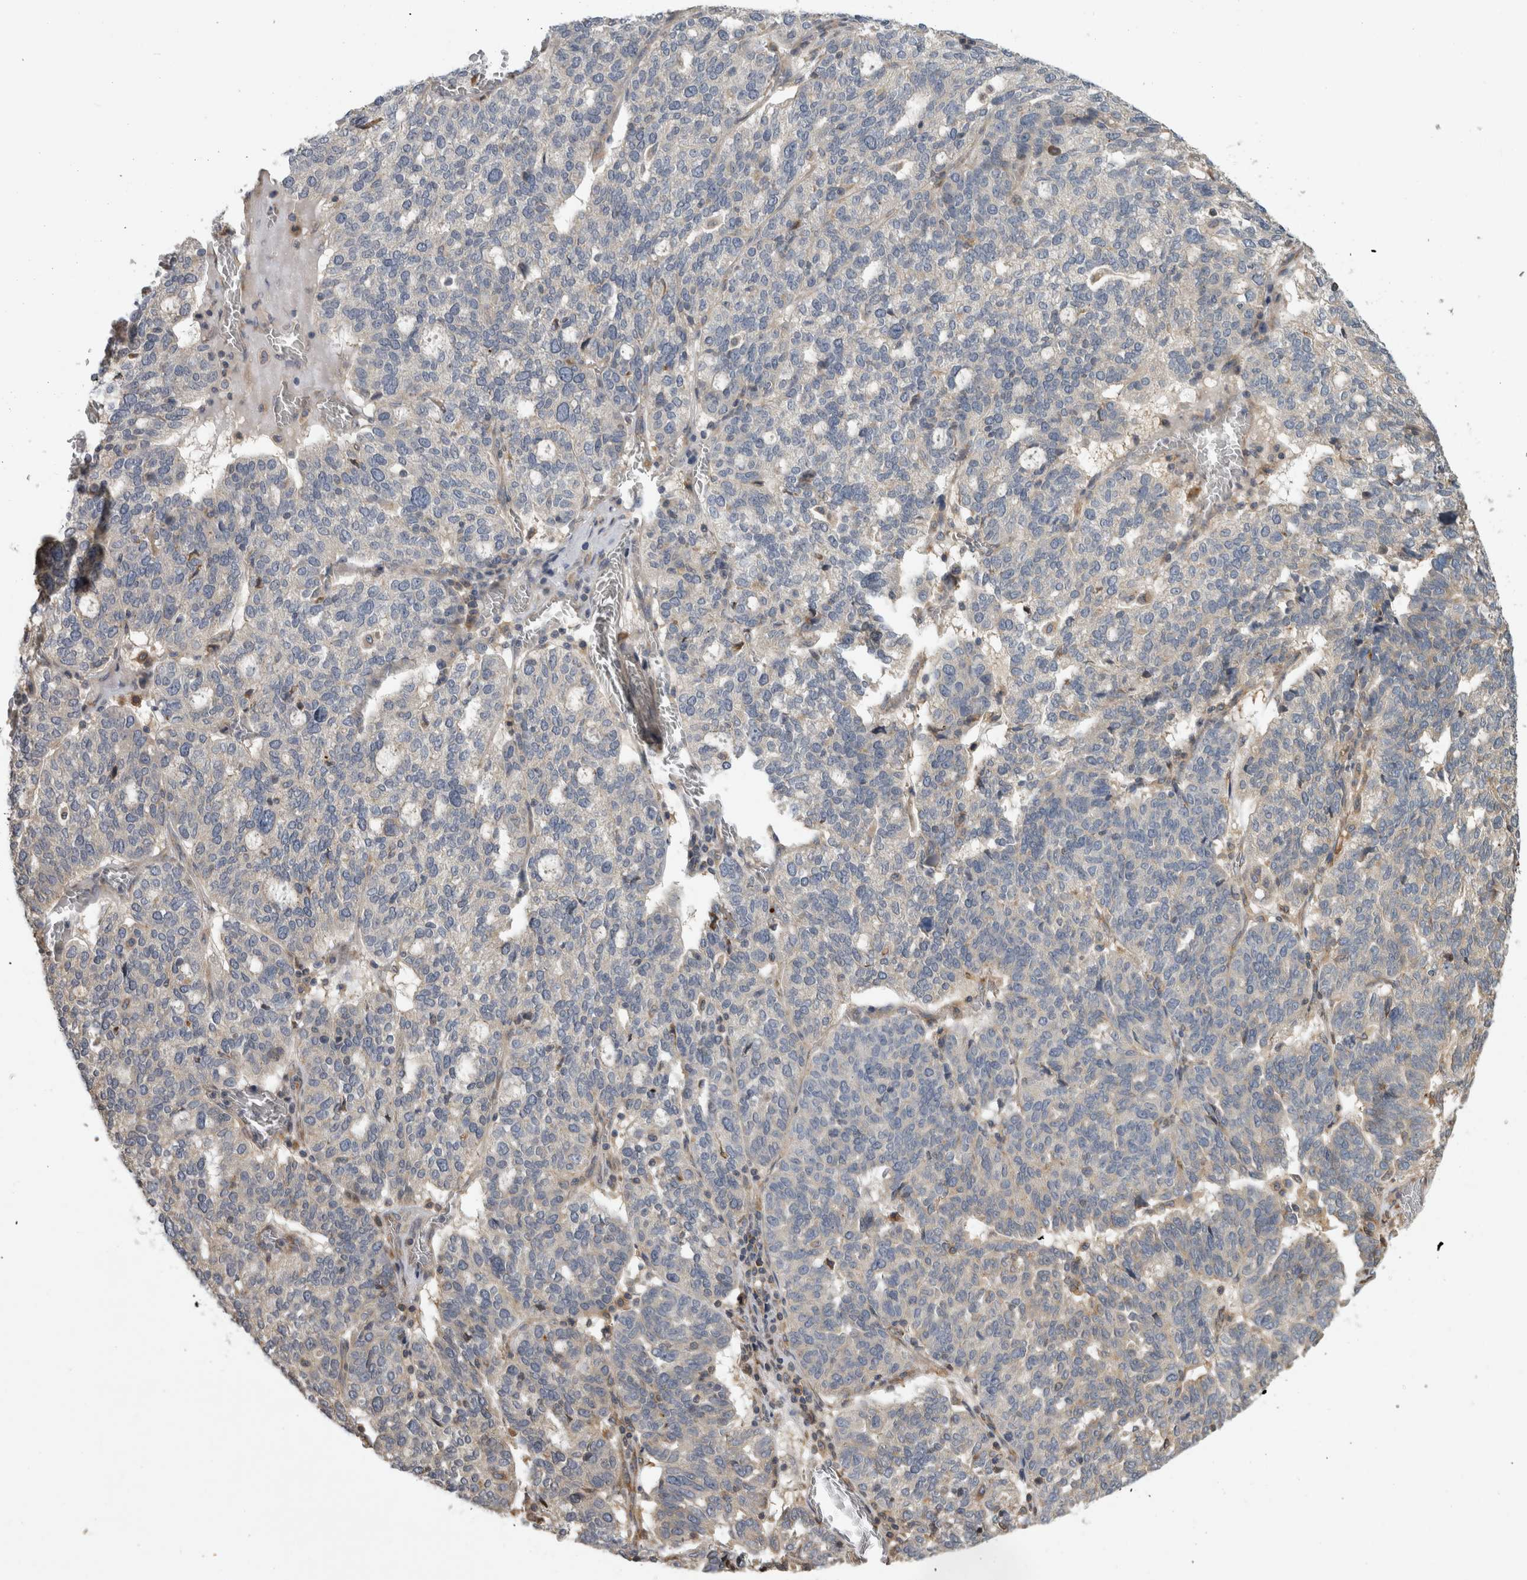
{"staining": {"intensity": "negative", "quantity": "none", "location": "none"}, "tissue": "ovarian cancer", "cell_type": "Tumor cells", "image_type": "cancer", "snomed": [{"axis": "morphology", "description": "Cystadenocarcinoma, serous, NOS"}, {"axis": "topography", "description": "Ovary"}], "caption": "DAB immunohistochemical staining of human serous cystadenocarcinoma (ovarian) exhibits no significant positivity in tumor cells.", "gene": "PARP6", "patient": {"sex": "female", "age": 59}}